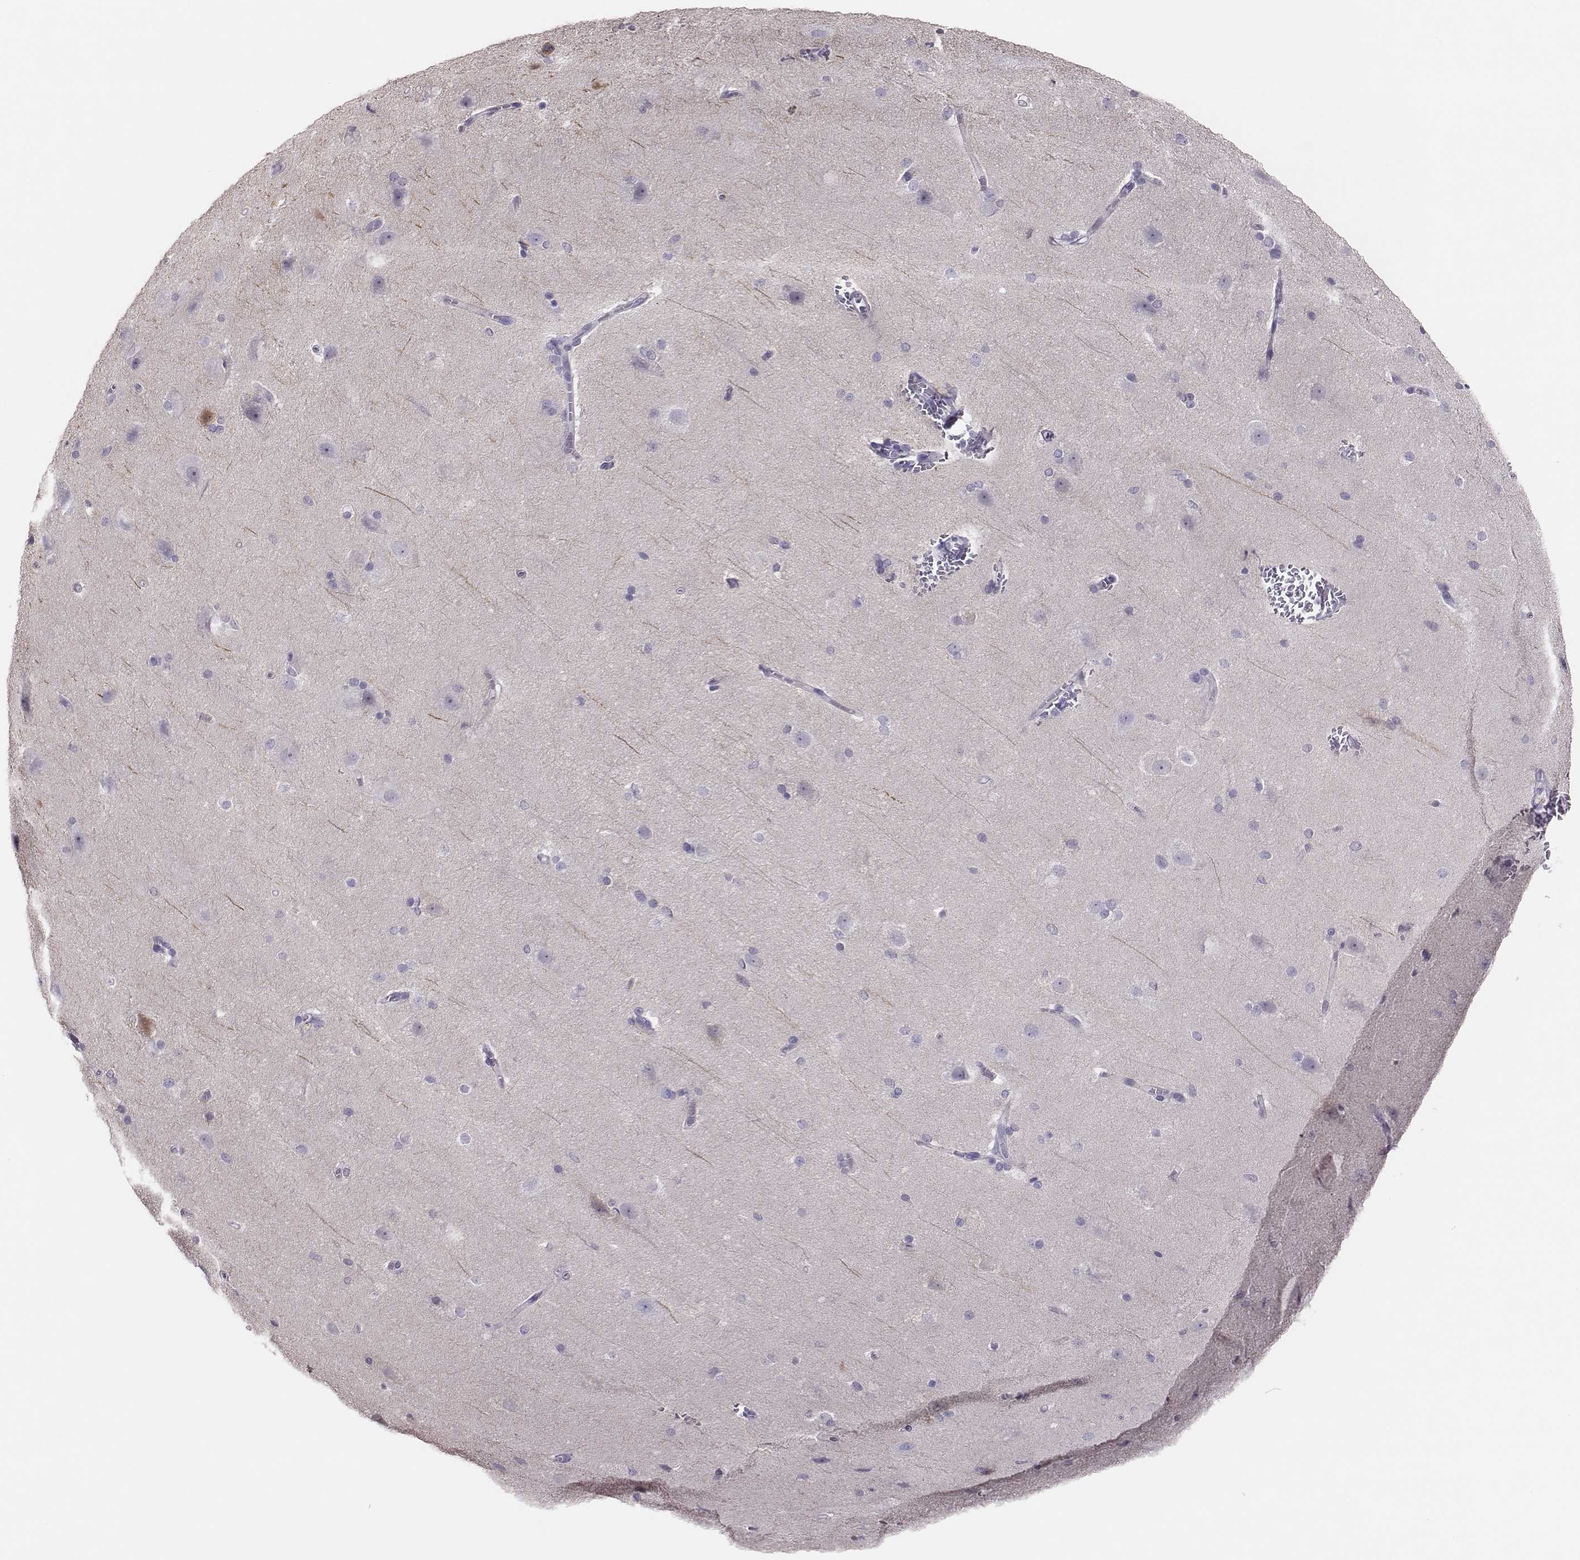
{"staining": {"intensity": "negative", "quantity": "none", "location": "none"}, "tissue": "hippocampus", "cell_type": "Glial cells", "image_type": "normal", "snomed": [{"axis": "morphology", "description": "Normal tissue, NOS"}, {"axis": "topography", "description": "Cerebral cortex"}, {"axis": "topography", "description": "Hippocampus"}], "caption": "Glial cells are negative for protein expression in unremarkable human hippocampus.", "gene": "P2RY10", "patient": {"sex": "female", "age": 19}}